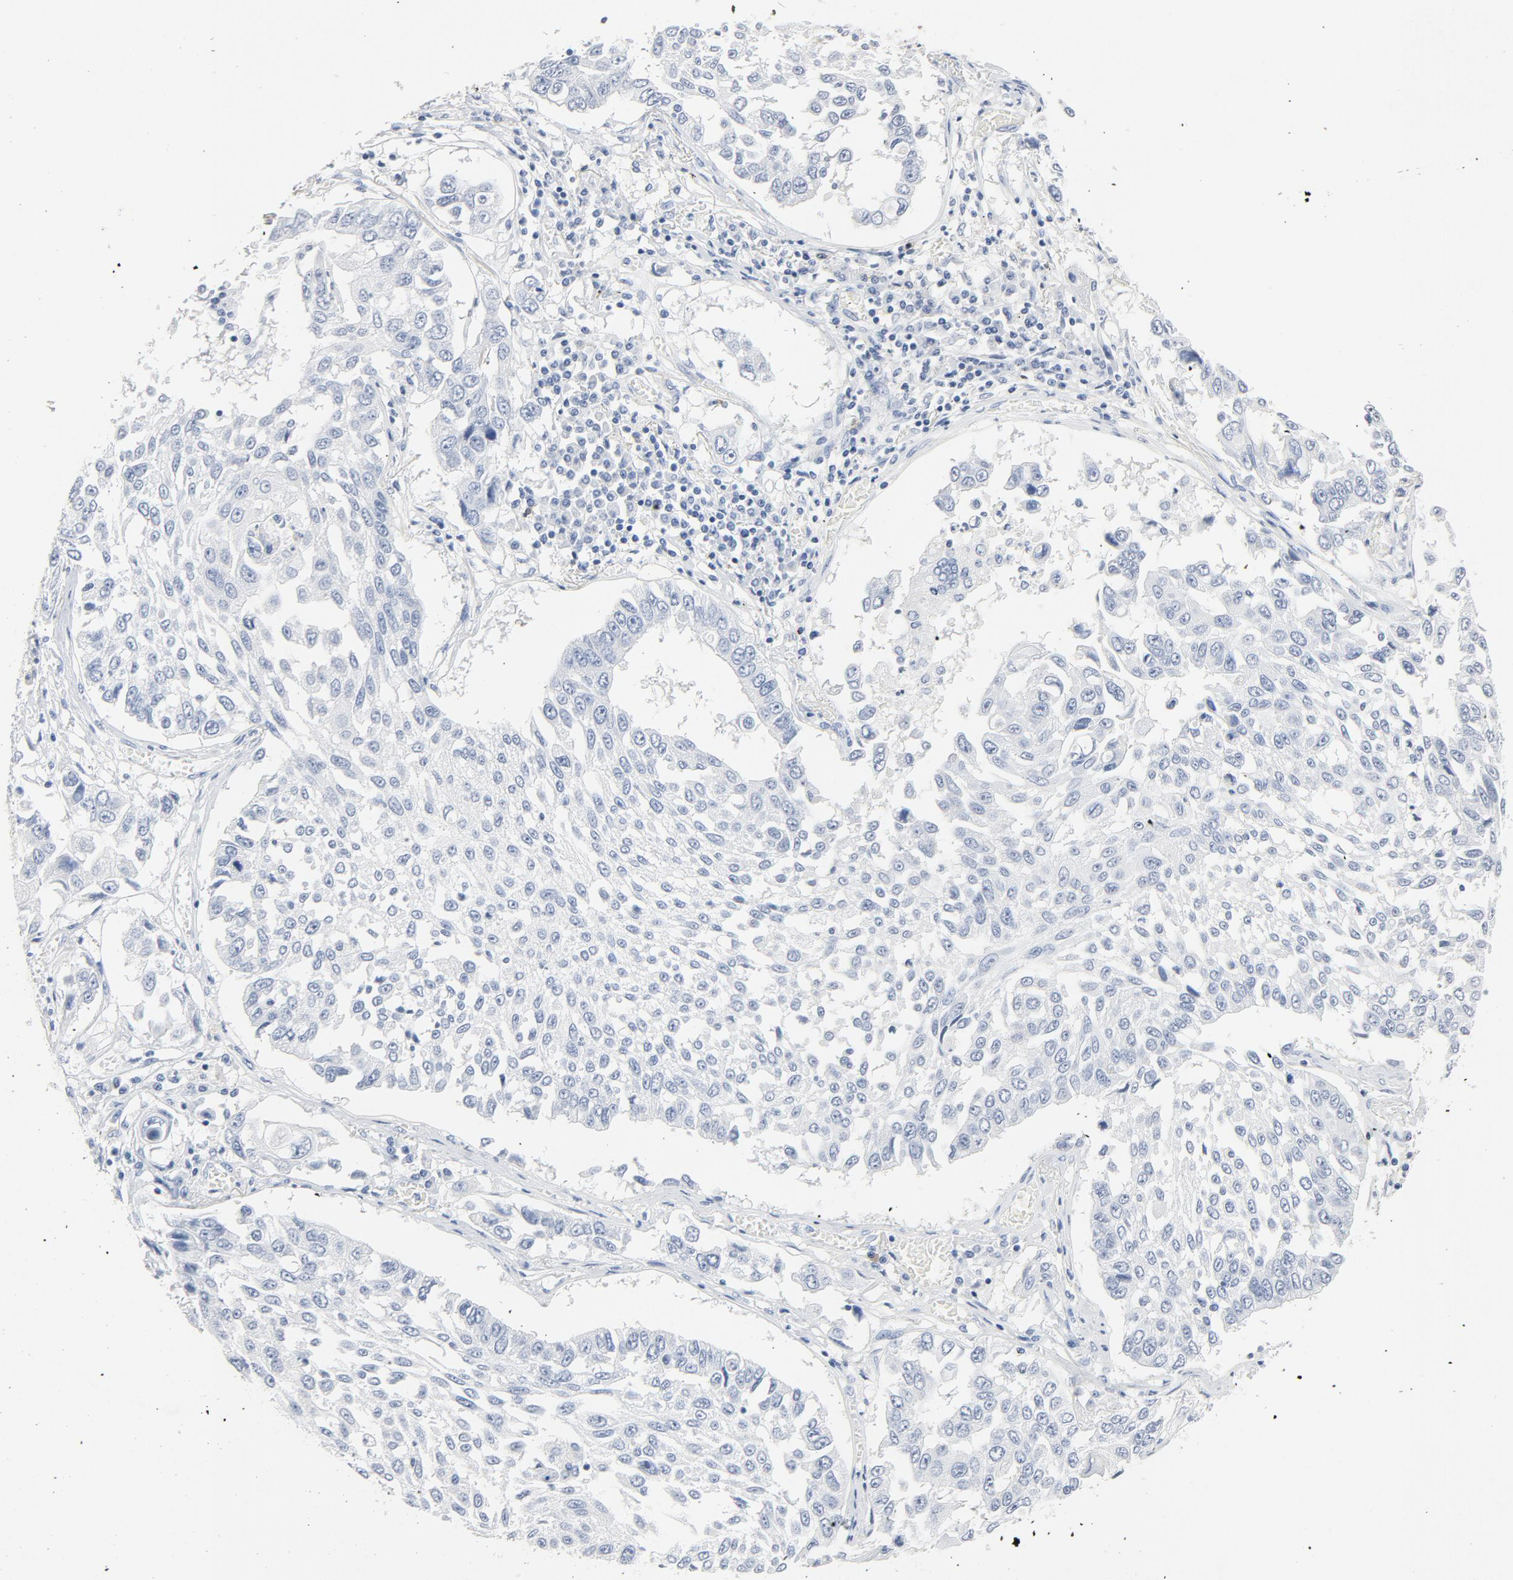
{"staining": {"intensity": "negative", "quantity": "none", "location": "none"}, "tissue": "lung cancer", "cell_type": "Tumor cells", "image_type": "cancer", "snomed": [{"axis": "morphology", "description": "Squamous cell carcinoma, NOS"}, {"axis": "topography", "description": "Lung"}], "caption": "Tumor cells show no significant expression in lung squamous cell carcinoma.", "gene": "PTPRB", "patient": {"sex": "male", "age": 71}}